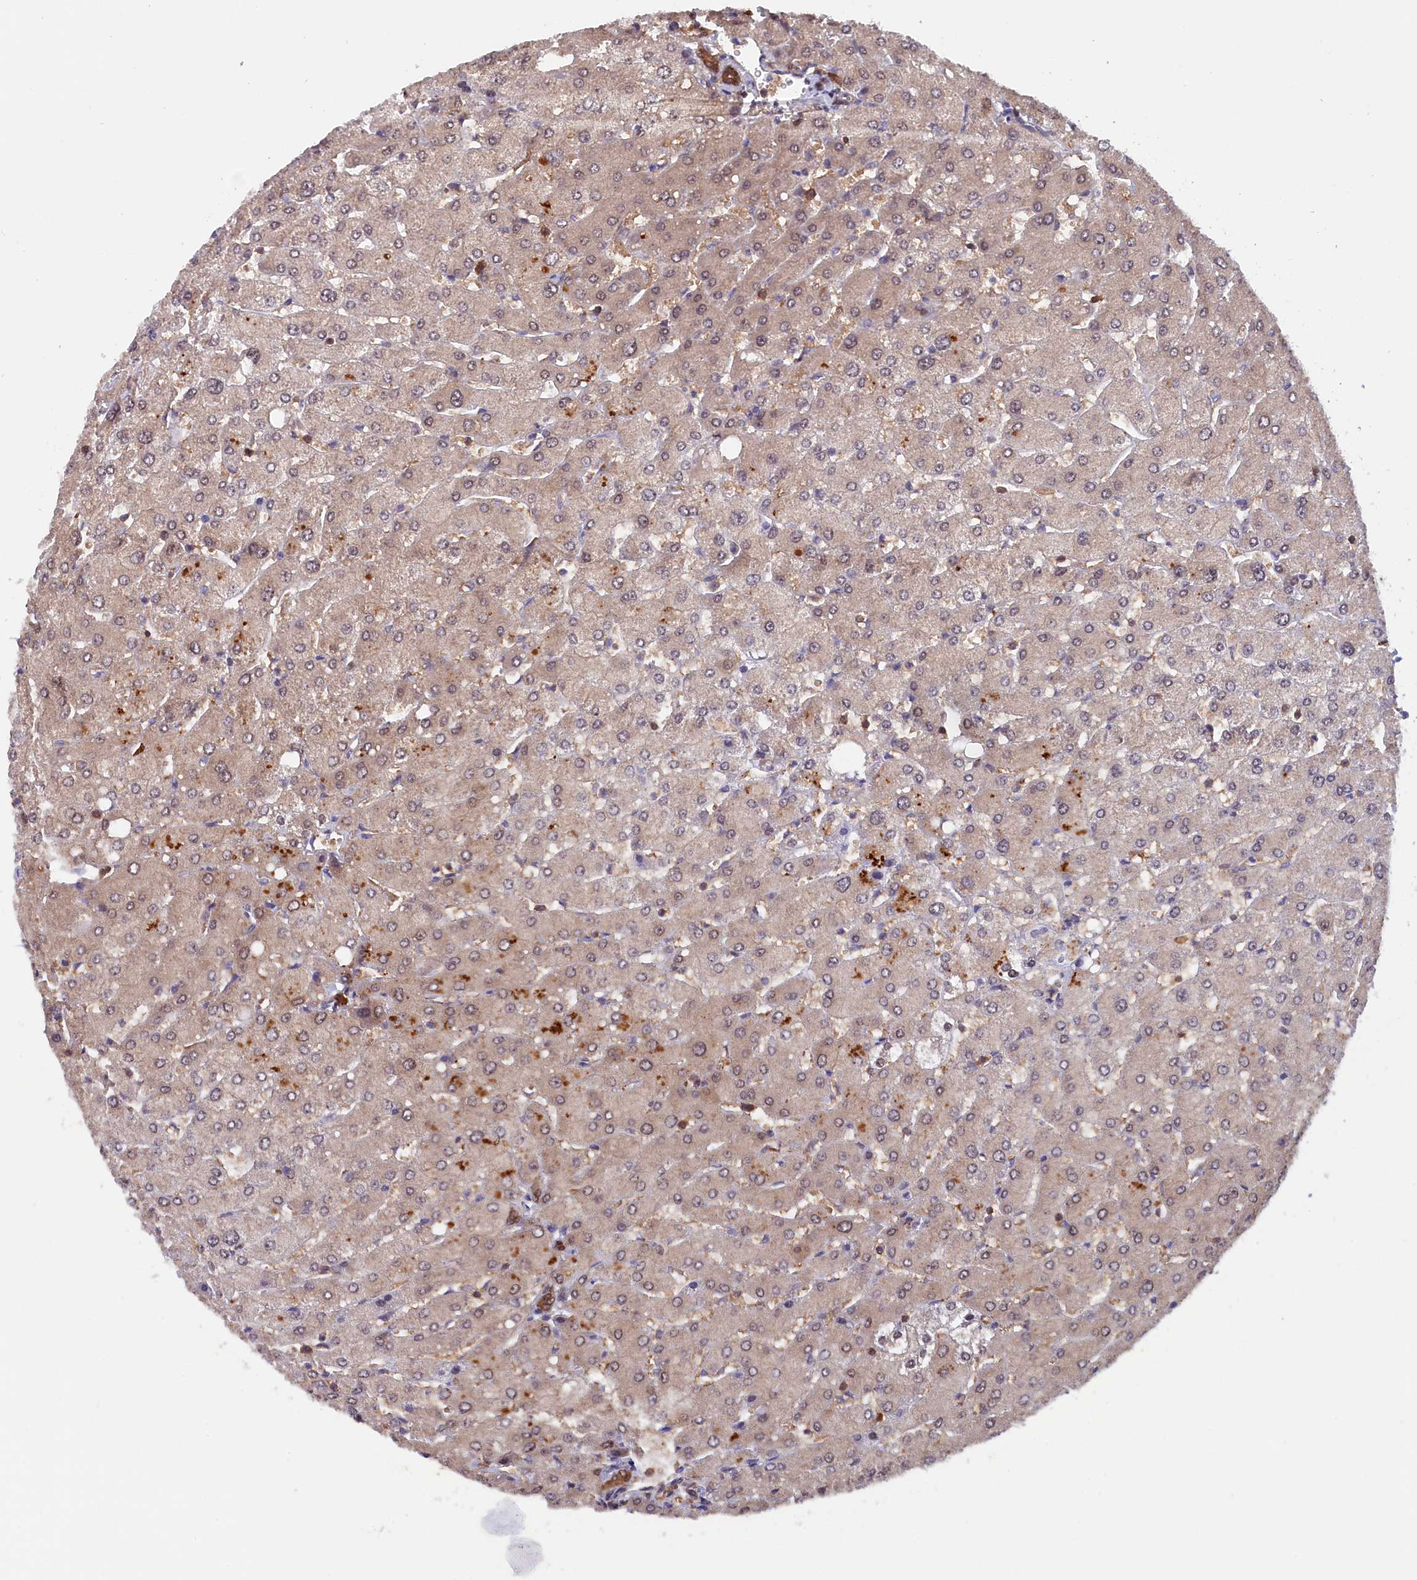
{"staining": {"intensity": "moderate", "quantity": ">75%", "location": "cytoplasmic/membranous,nuclear"}, "tissue": "liver", "cell_type": "Cholangiocytes", "image_type": "normal", "snomed": [{"axis": "morphology", "description": "Normal tissue, NOS"}, {"axis": "topography", "description": "Liver"}], "caption": "Normal liver reveals moderate cytoplasmic/membranous,nuclear staining in about >75% of cholangiocytes The staining was performed using DAB (3,3'-diaminobenzidine), with brown indicating positive protein expression. Nuclei are stained blue with hematoxylin..", "gene": "JPT2", "patient": {"sex": "male", "age": 55}}